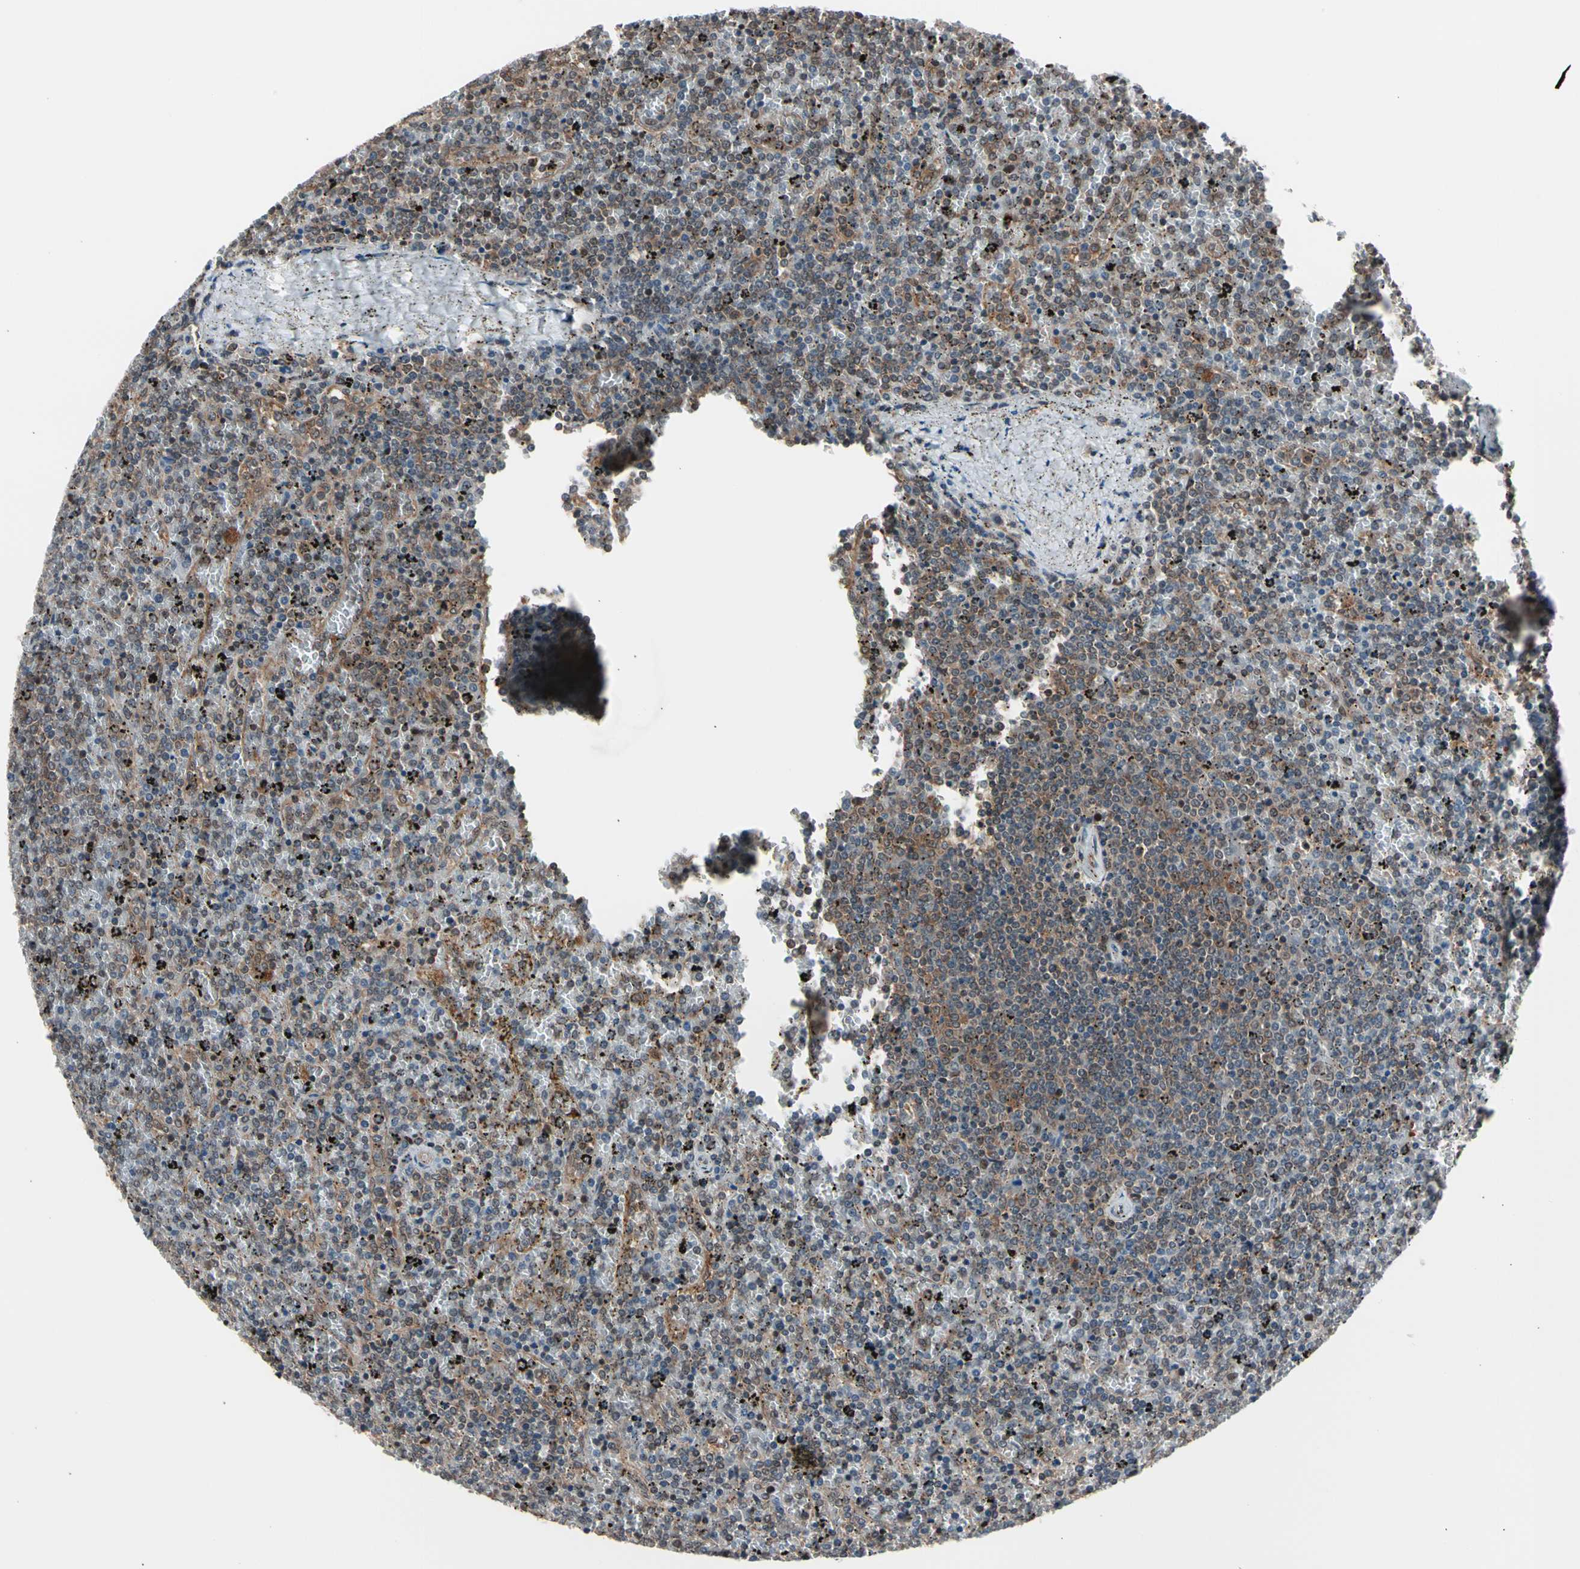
{"staining": {"intensity": "weak", "quantity": "25%-75%", "location": "cytoplasmic/membranous,nuclear"}, "tissue": "lymphoma", "cell_type": "Tumor cells", "image_type": "cancer", "snomed": [{"axis": "morphology", "description": "Malignant lymphoma, non-Hodgkin's type, Low grade"}, {"axis": "topography", "description": "Spleen"}], "caption": "A brown stain labels weak cytoplasmic/membranous and nuclear staining of a protein in lymphoma tumor cells.", "gene": "PSMA2", "patient": {"sex": "female", "age": 77}}